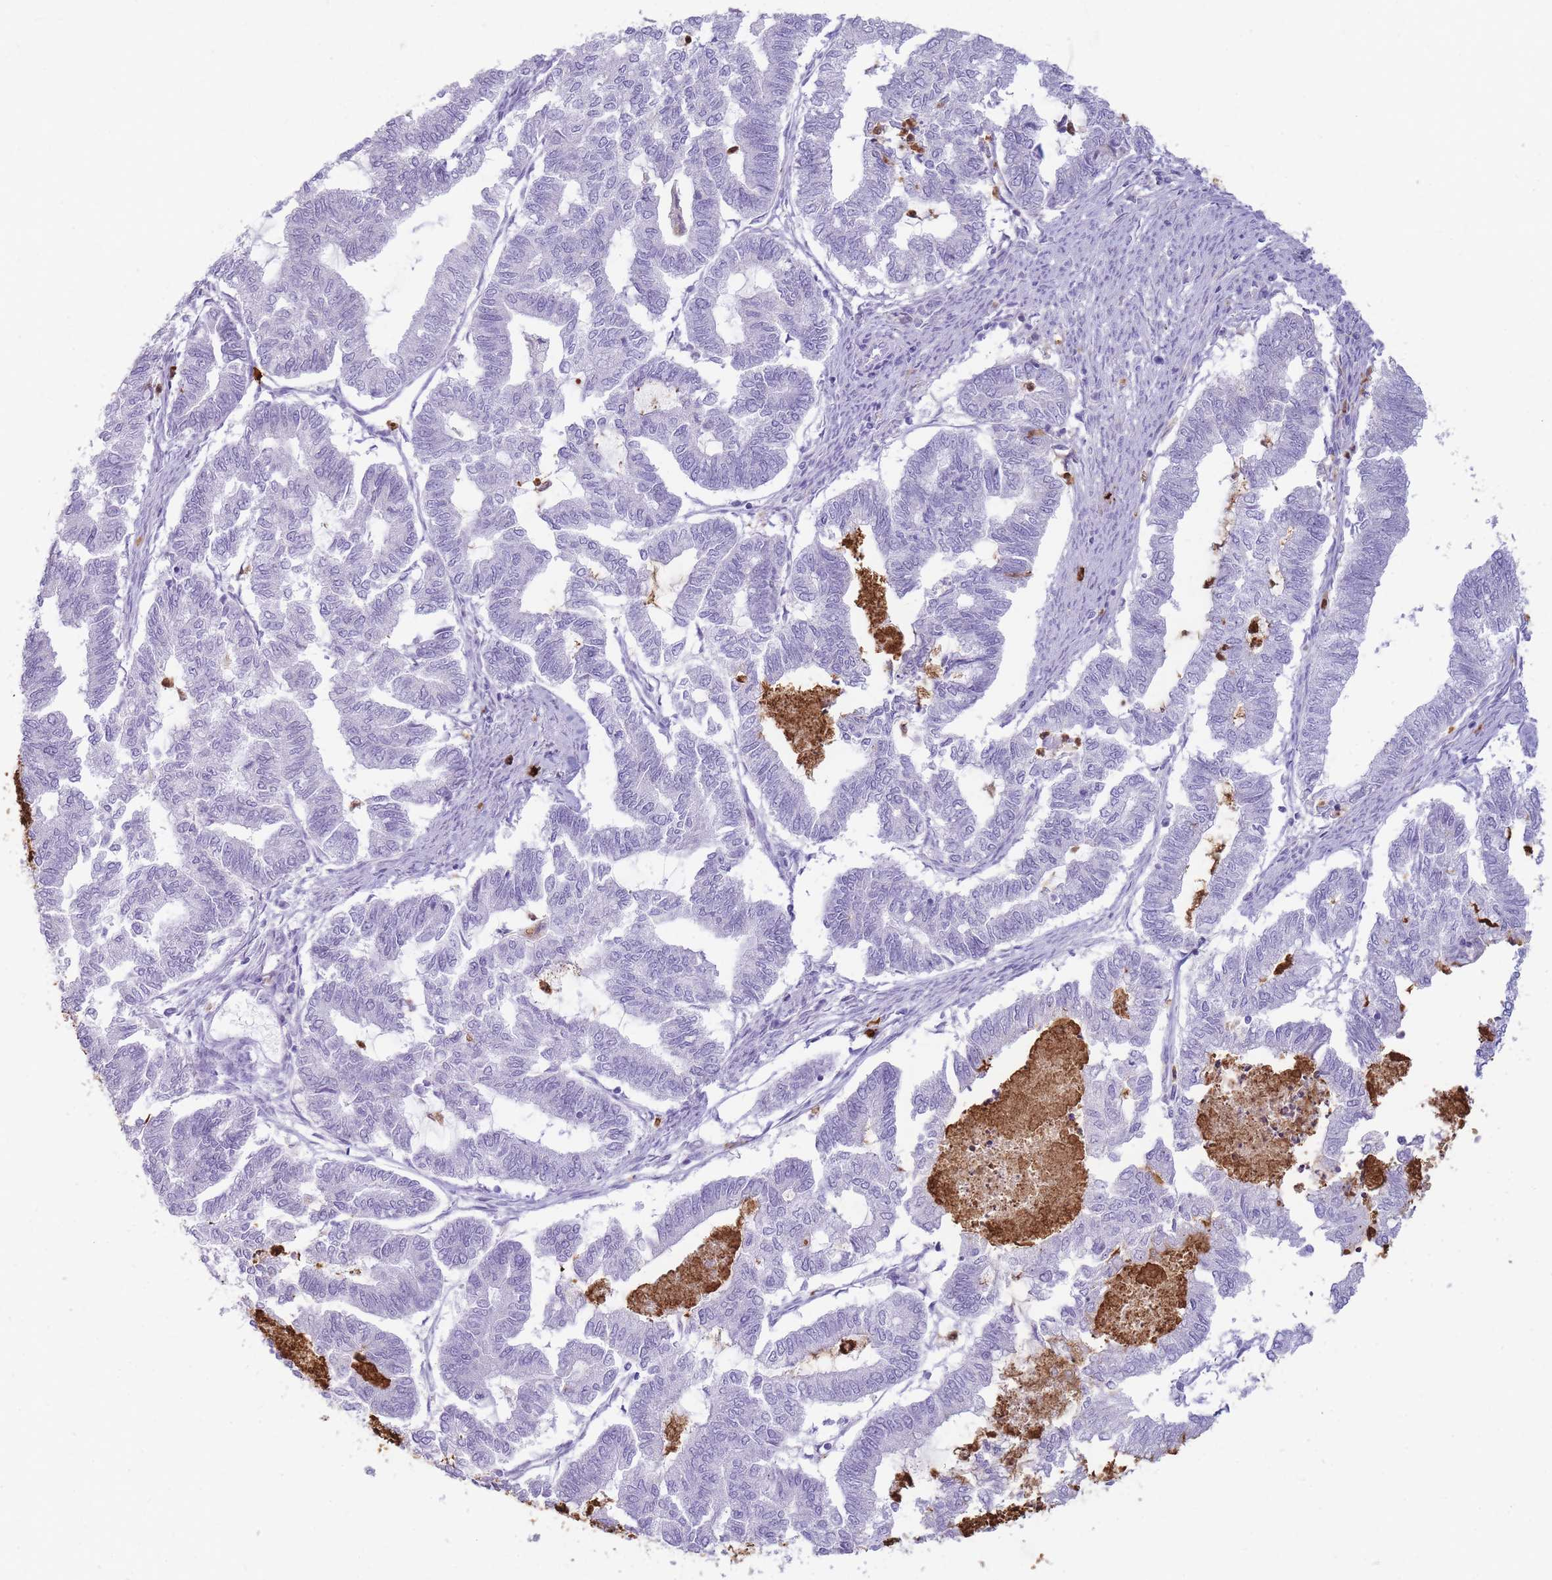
{"staining": {"intensity": "negative", "quantity": "none", "location": "none"}, "tissue": "endometrial cancer", "cell_type": "Tumor cells", "image_type": "cancer", "snomed": [{"axis": "morphology", "description": "Adenocarcinoma, NOS"}, {"axis": "topography", "description": "Endometrium"}], "caption": "Endometrial adenocarcinoma was stained to show a protein in brown. There is no significant staining in tumor cells.", "gene": "TPSAB1", "patient": {"sex": "female", "age": 79}}